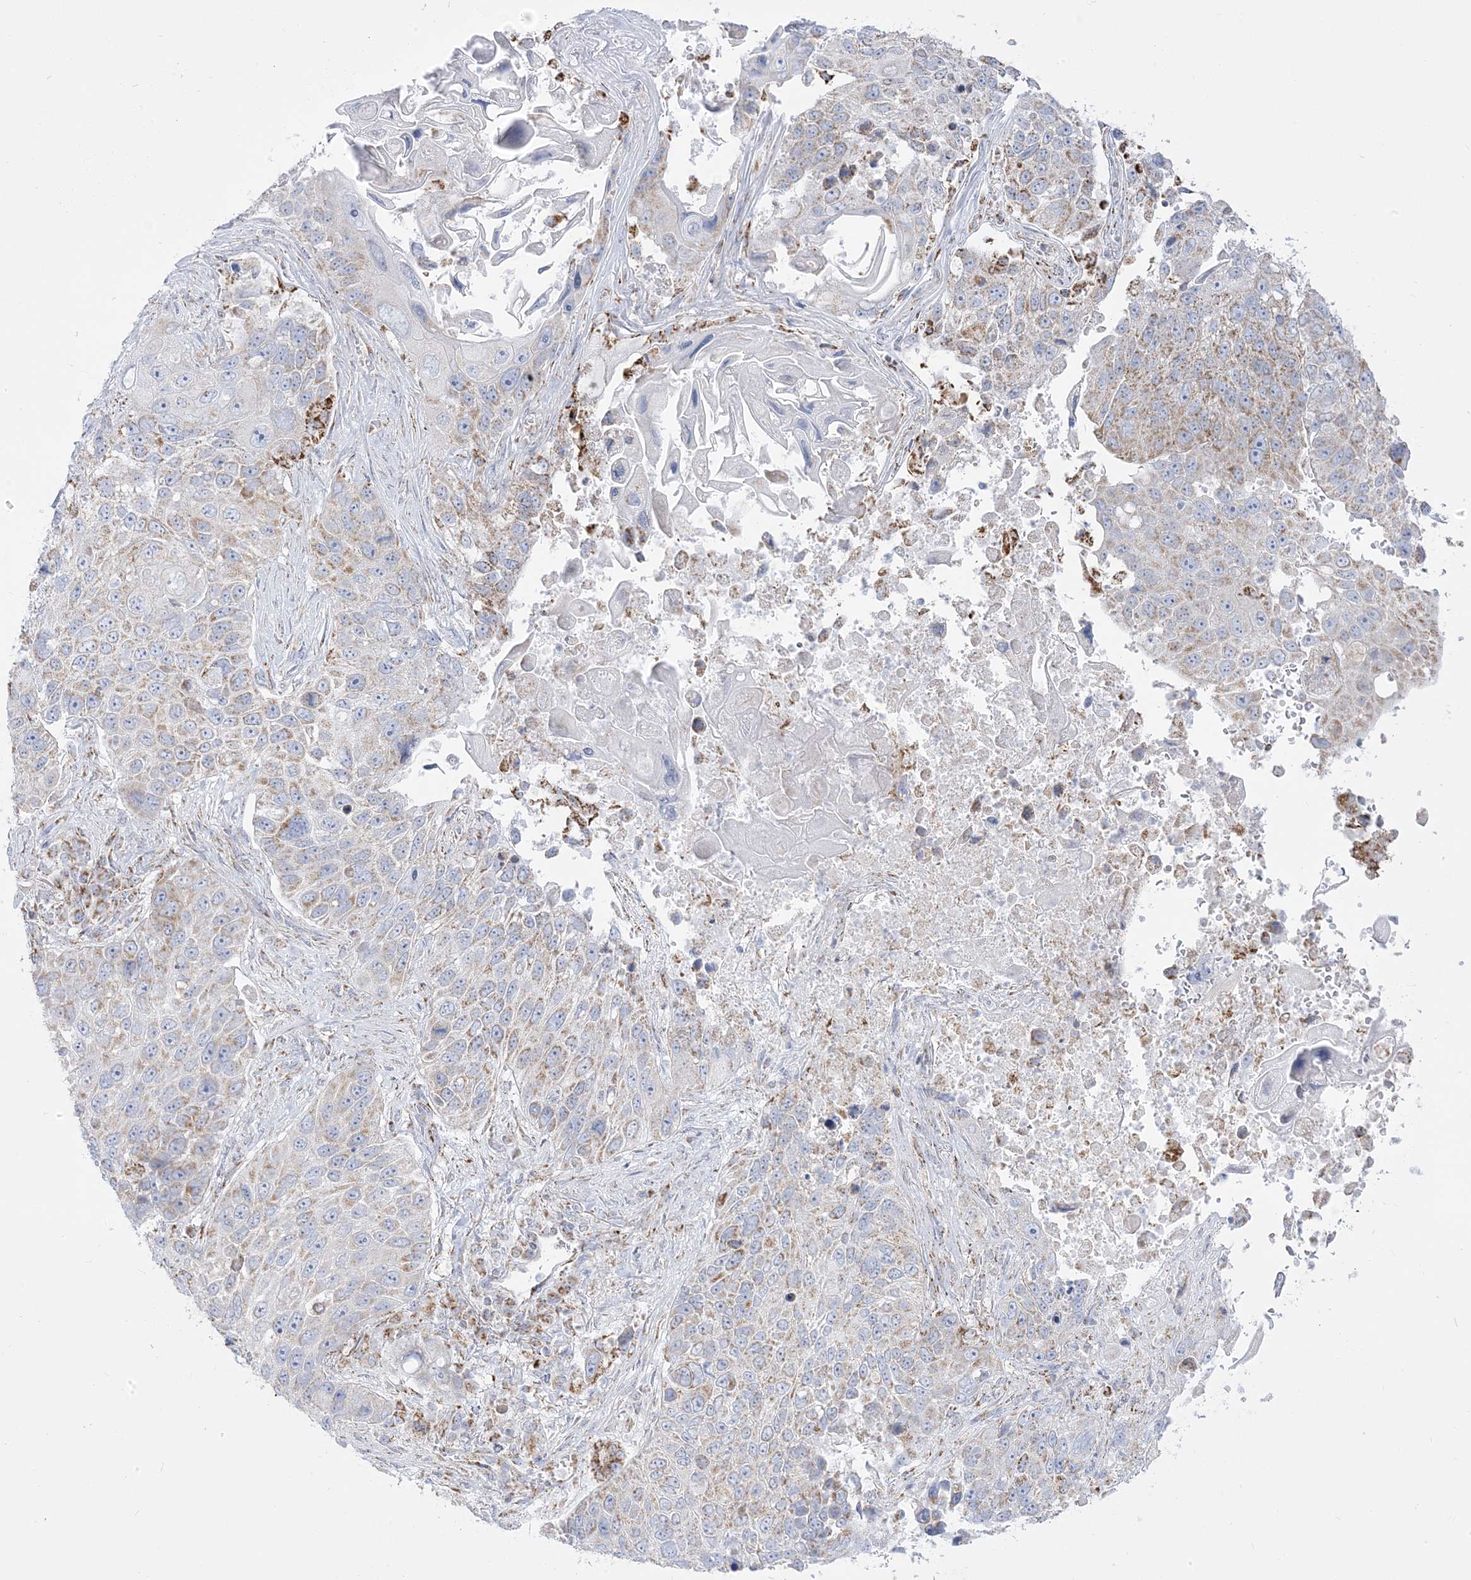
{"staining": {"intensity": "moderate", "quantity": "<25%", "location": "cytoplasmic/membranous"}, "tissue": "lung cancer", "cell_type": "Tumor cells", "image_type": "cancer", "snomed": [{"axis": "morphology", "description": "Squamous cell carcinoma, NOS"}, {"axis": "topography", "description": "Lung"}], "caption": "IHC image of neoplastic tissue: human lung cancer (squamous cell carcinoma) stained using IHC exhibits low levels of moderate protein expression localized specifically in the cytoplasmic/membranous of tumor cells, appearing as a cytoplasmic/membranous brown color.", "gene": "PCCB", "patient": {"sex": "male", "age": 61}}